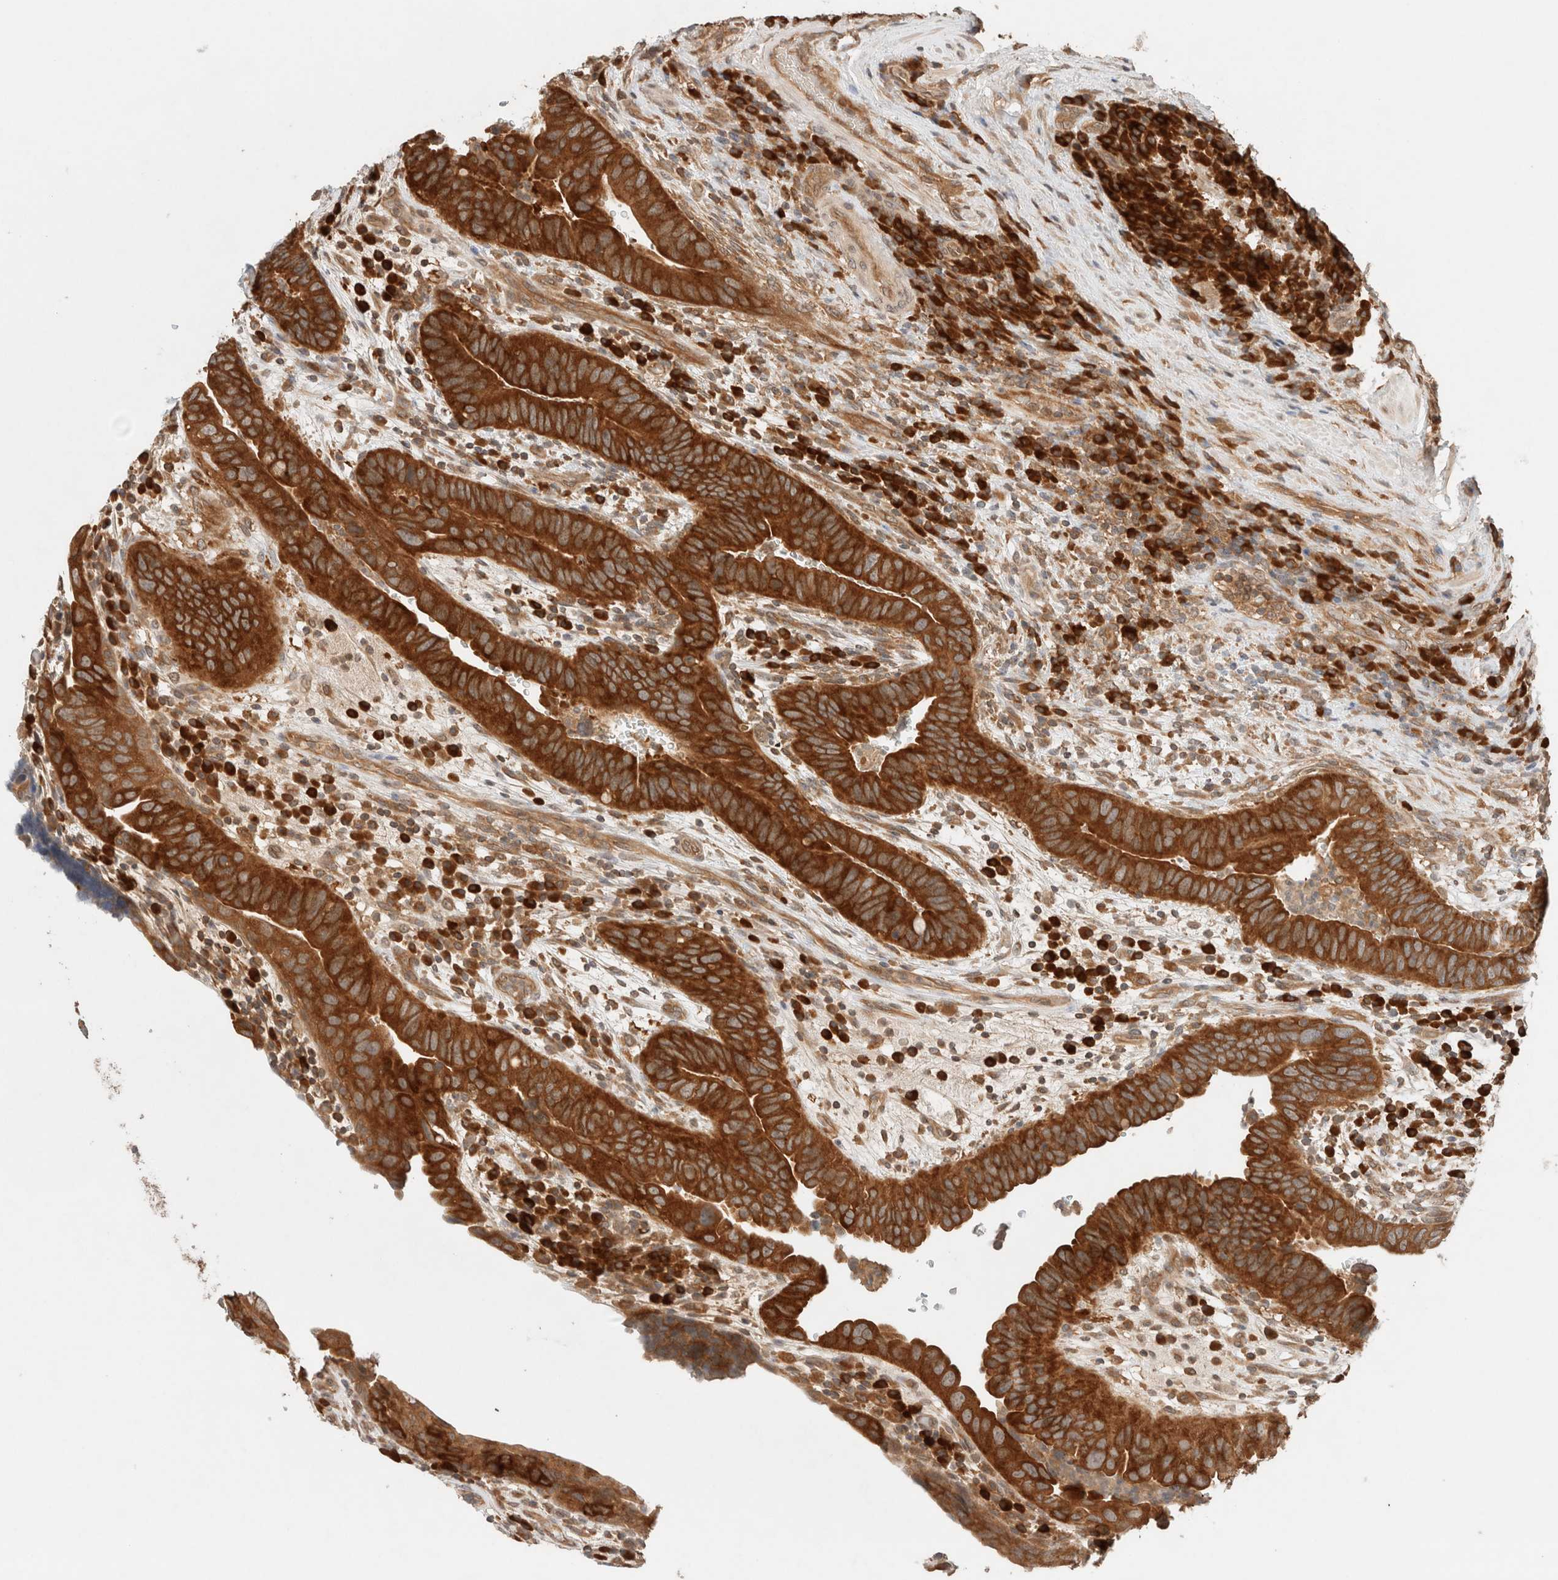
{"staining": {"intensity": "strong", "quantity": ">75%", "location": "cytoplasmic/membranous"}, "tissue": "urothelial cancer", "cell_type": "Tumor cells", "image_type": "cancer", "snomed": [{"axis": "morphology", "description": "Urothelial carcinoma, High grade"}, {"axis": "topography", "description": "Urinary bladder"}], "caption": "Strong cytoplasmic/membranous staining for a protein is seen in about >75% of tumor cells of urothelial cancer using immunohistochemistry.", "gene": "ARFGEF2", "patient": {"sex": "female", "age": 82}}